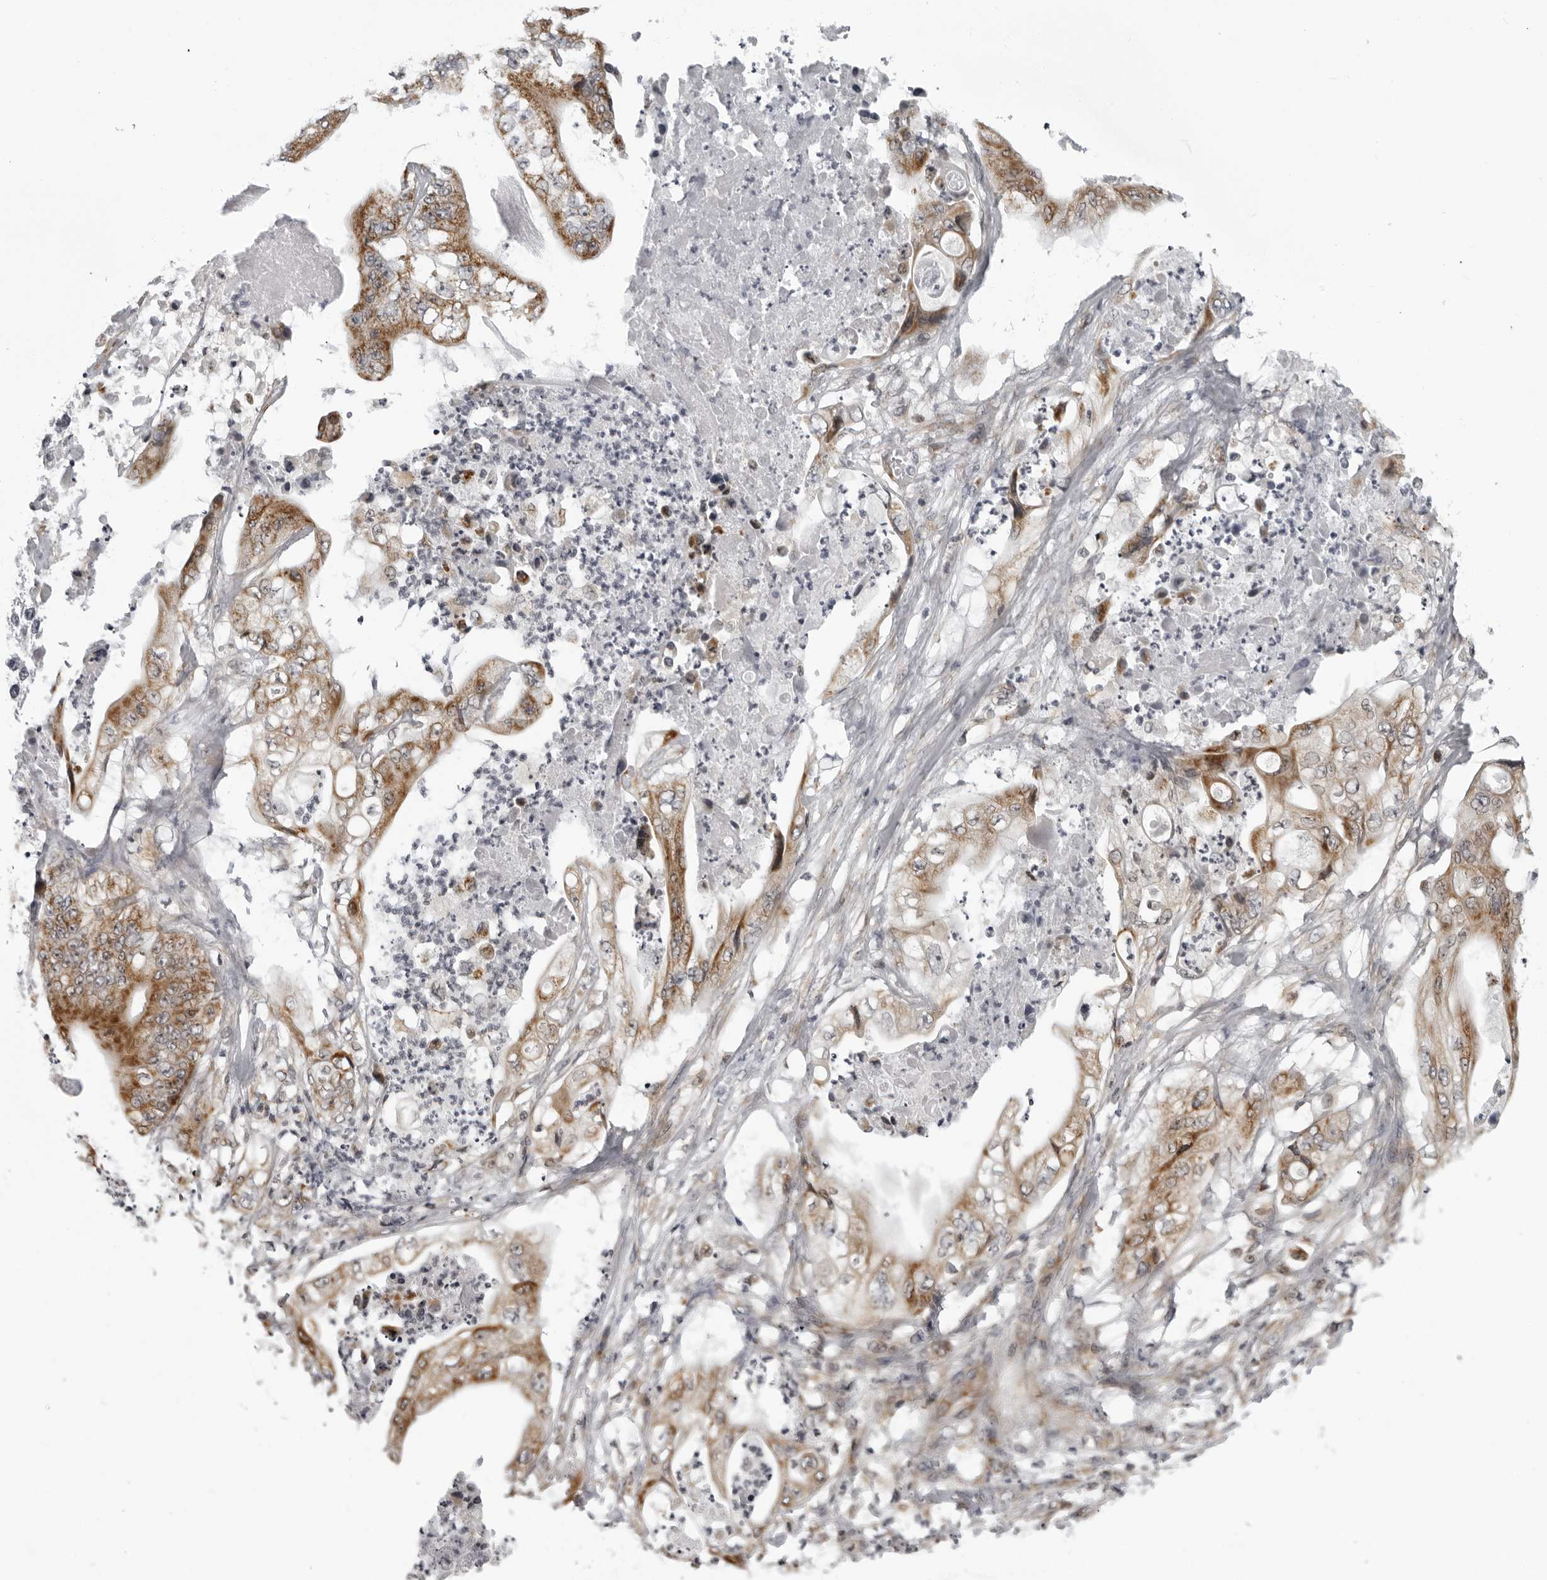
{"staining": {"intensity": "moderate", "quantity": ">75%", "location": "cytoplasmic/membranous"}, "tissue": "stomach cancer", "cell_type": "Tumor cells", "image_type": "cancer", "snomed": [{"axis": "morphology", "description": "Adenocarcinoma, NOS"}, {"axis": "topography", "description": "Stomach"}], "caption": "Approximately >75% of tumor cells in adenocarcinoma (stomach) demonstrate moderate cytoplasmic/membranous protein staining as visualized by brown immunohistochemical staining.", "gene": "RTCA", "patient": {"sex": "female", "age": 73}}